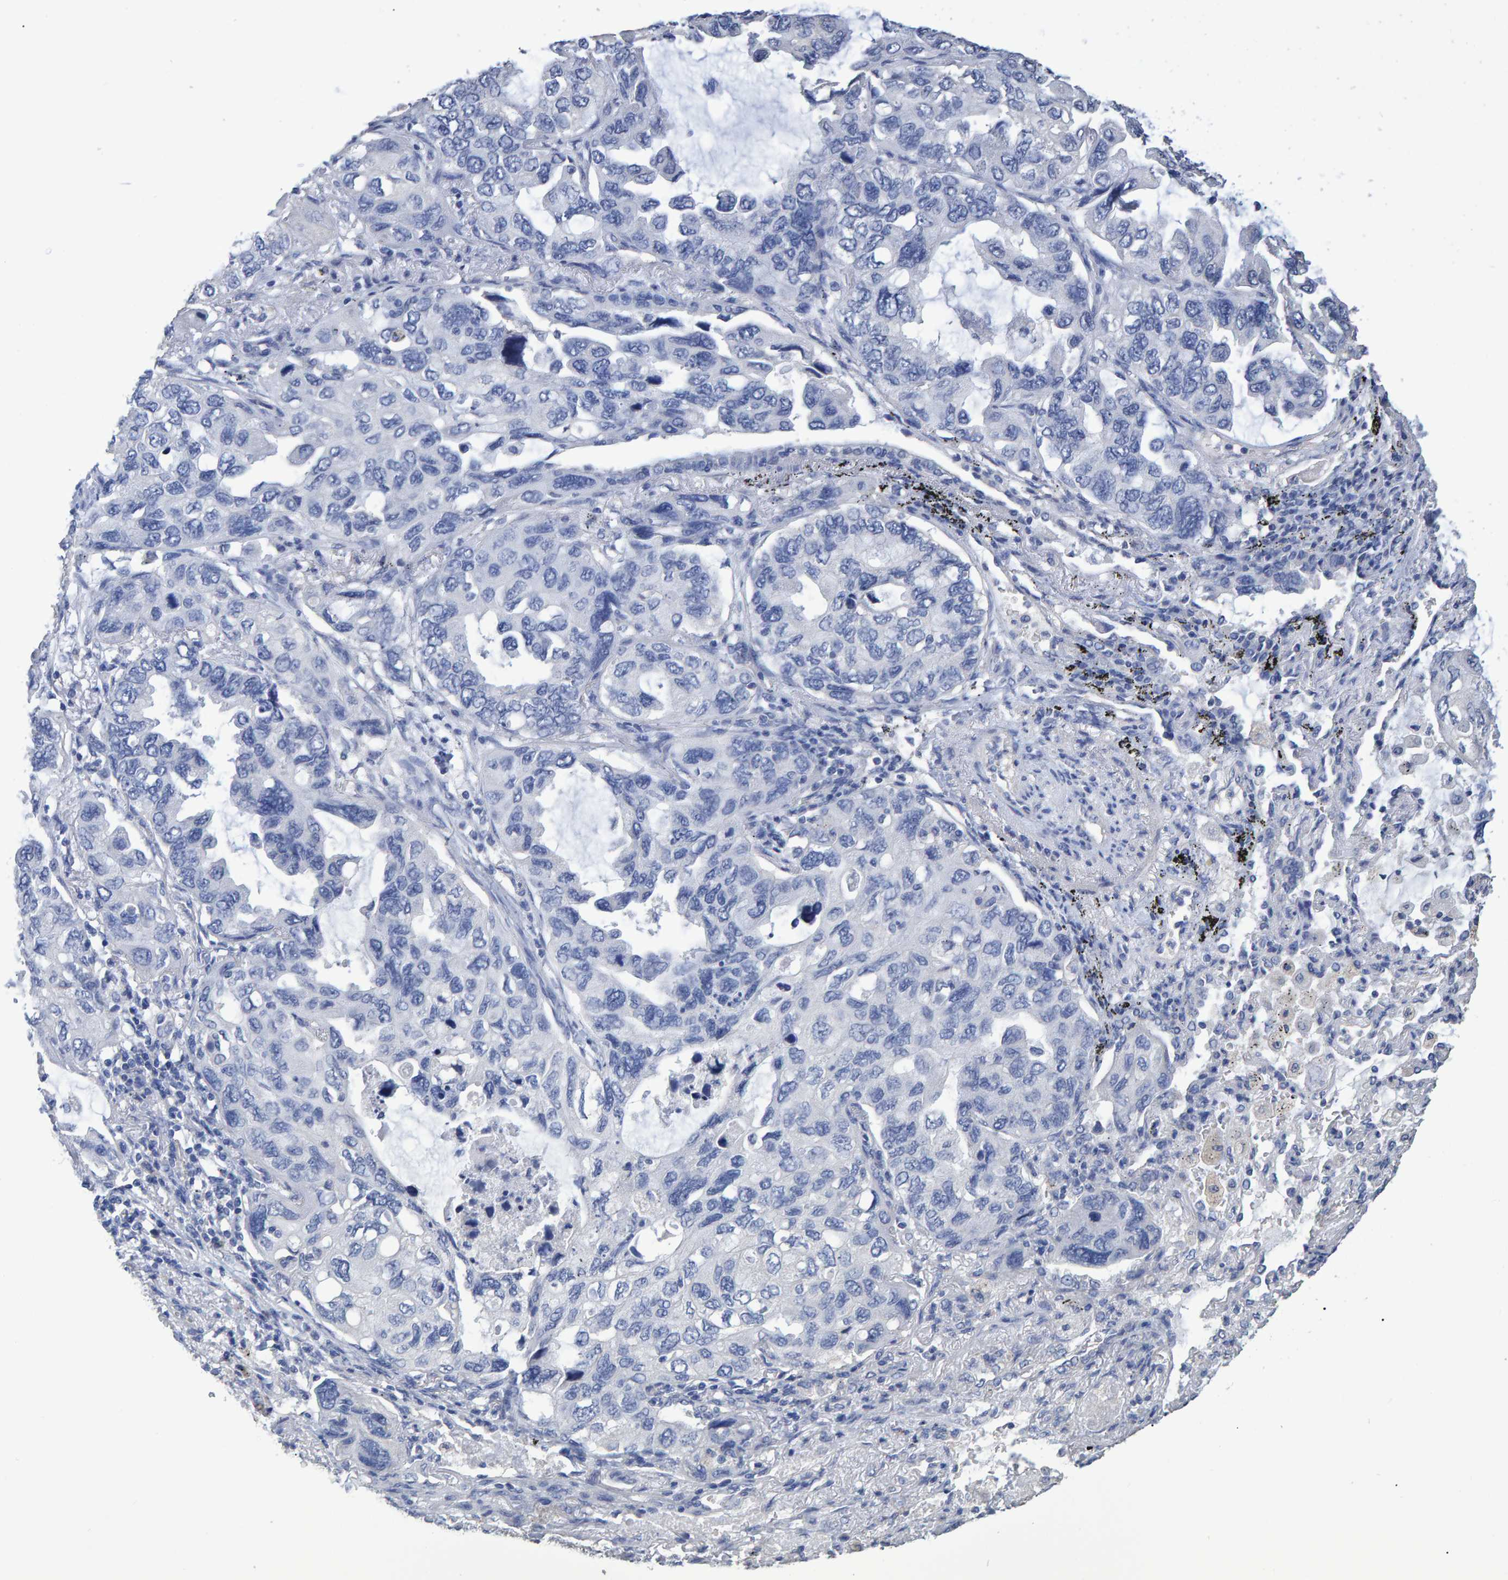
{"staining": {"intensity": "negative", "quantity": "none", "location": "none"}, "tissue": "lung cancer", "cell_type": "Tumor cells", "image_type": "cancer", "snomed": [{"axis": "morphology", "description": "Squamous cell carcinoma, NOS"}, {"axis": "topography", "description": "Lung"}], "caption": "Lung squamous cell carcinoma stained for a protein using IHC demonstrates no positivity tumor cells.", "gene": "HEMGN", "patient": {"sex": "female", "age": 73}}